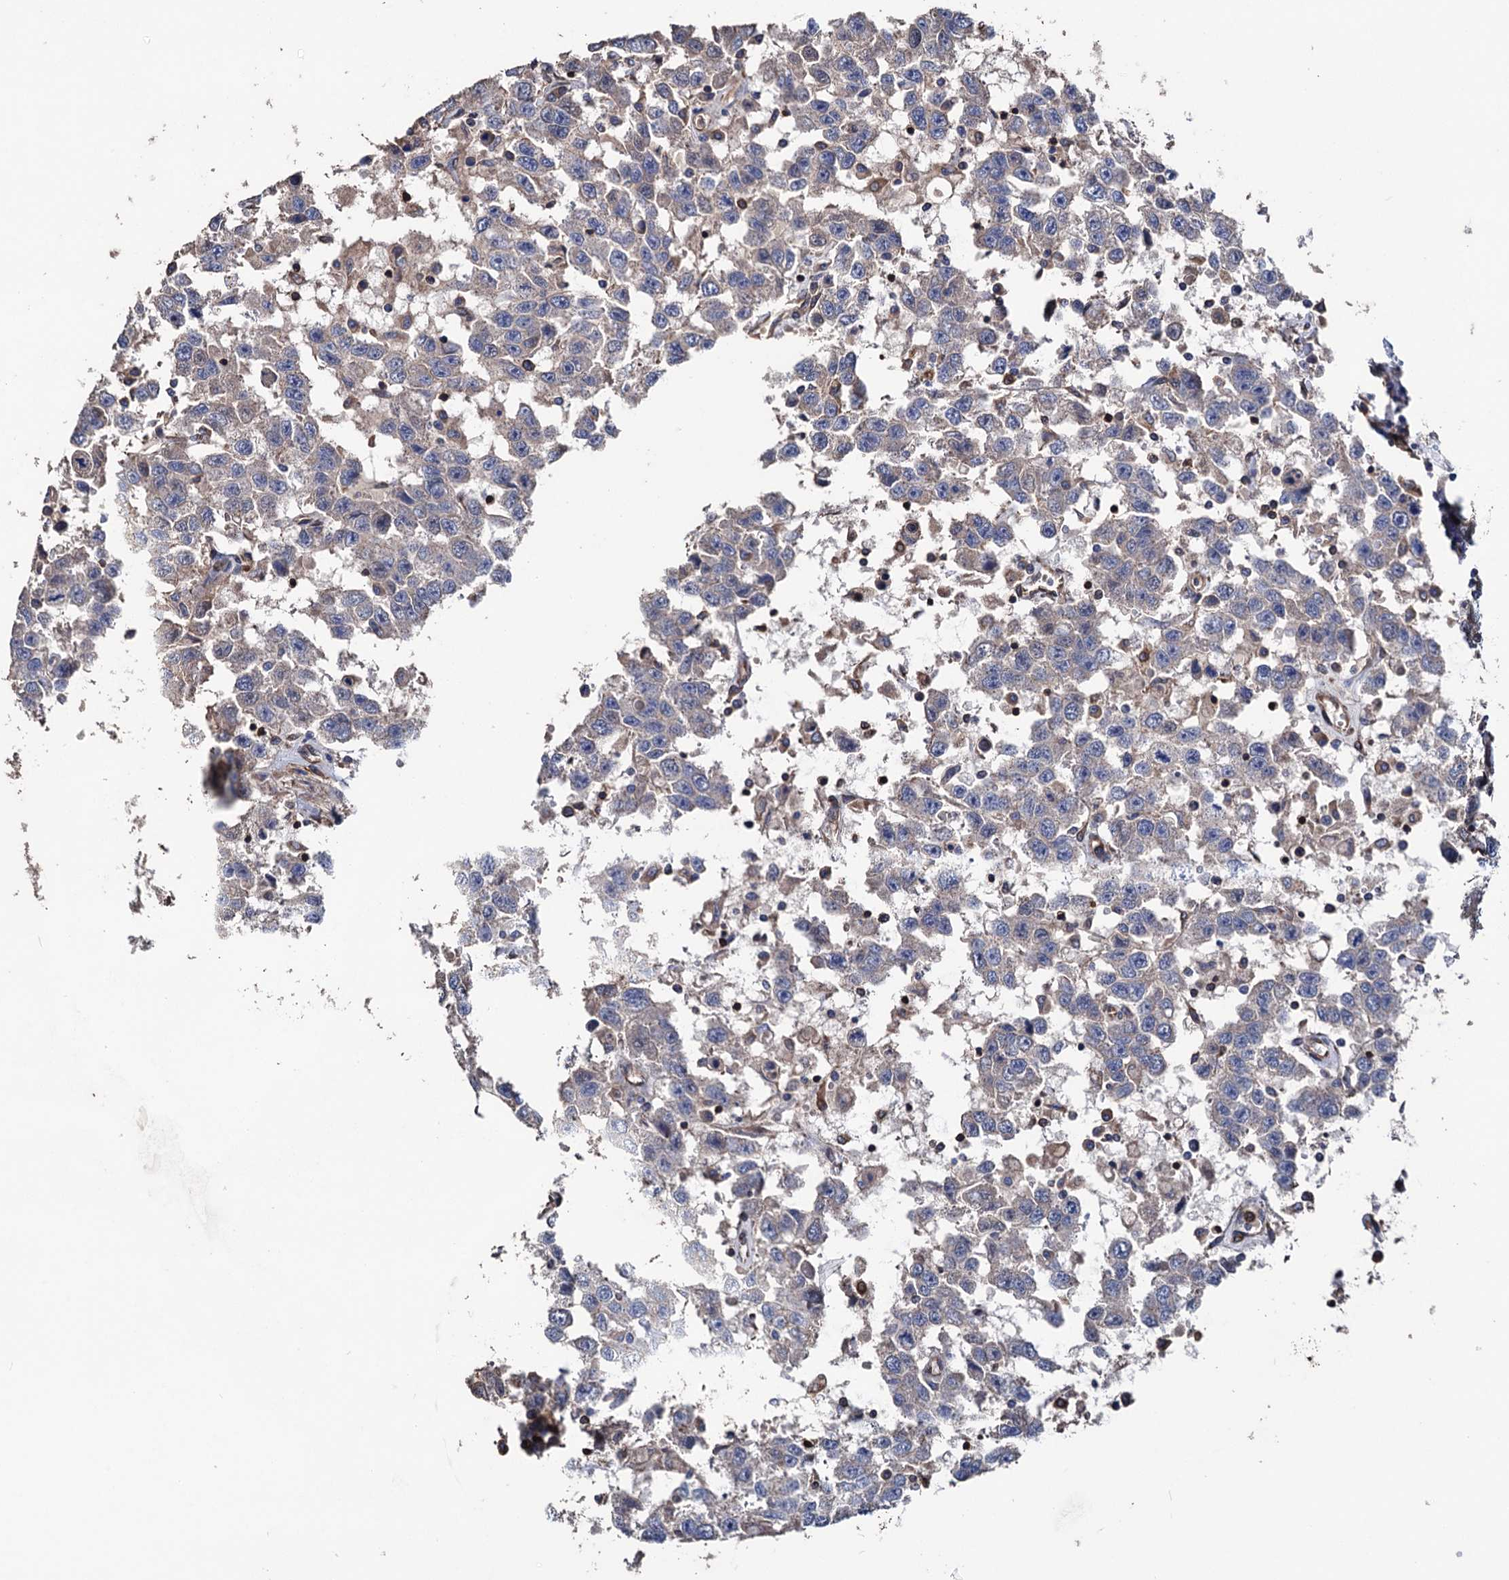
{"staining": {"intensity": "negative", "quantity": "none", "location": "none"}, "tissue": "testis cancer", "cell_type": "Tumor cells", "image_type": "cancer", "snomed": [{"axis": "morphology", "description": "Seminoma, NOS"}, {"axis": "topography", "description": "Testis"}], "caption": "The IHC micrograph has no significant expression in tumor cells of testis seminoma tissue.", "gene": "STING1", "patient": {"sex": "male", "age": 41}}